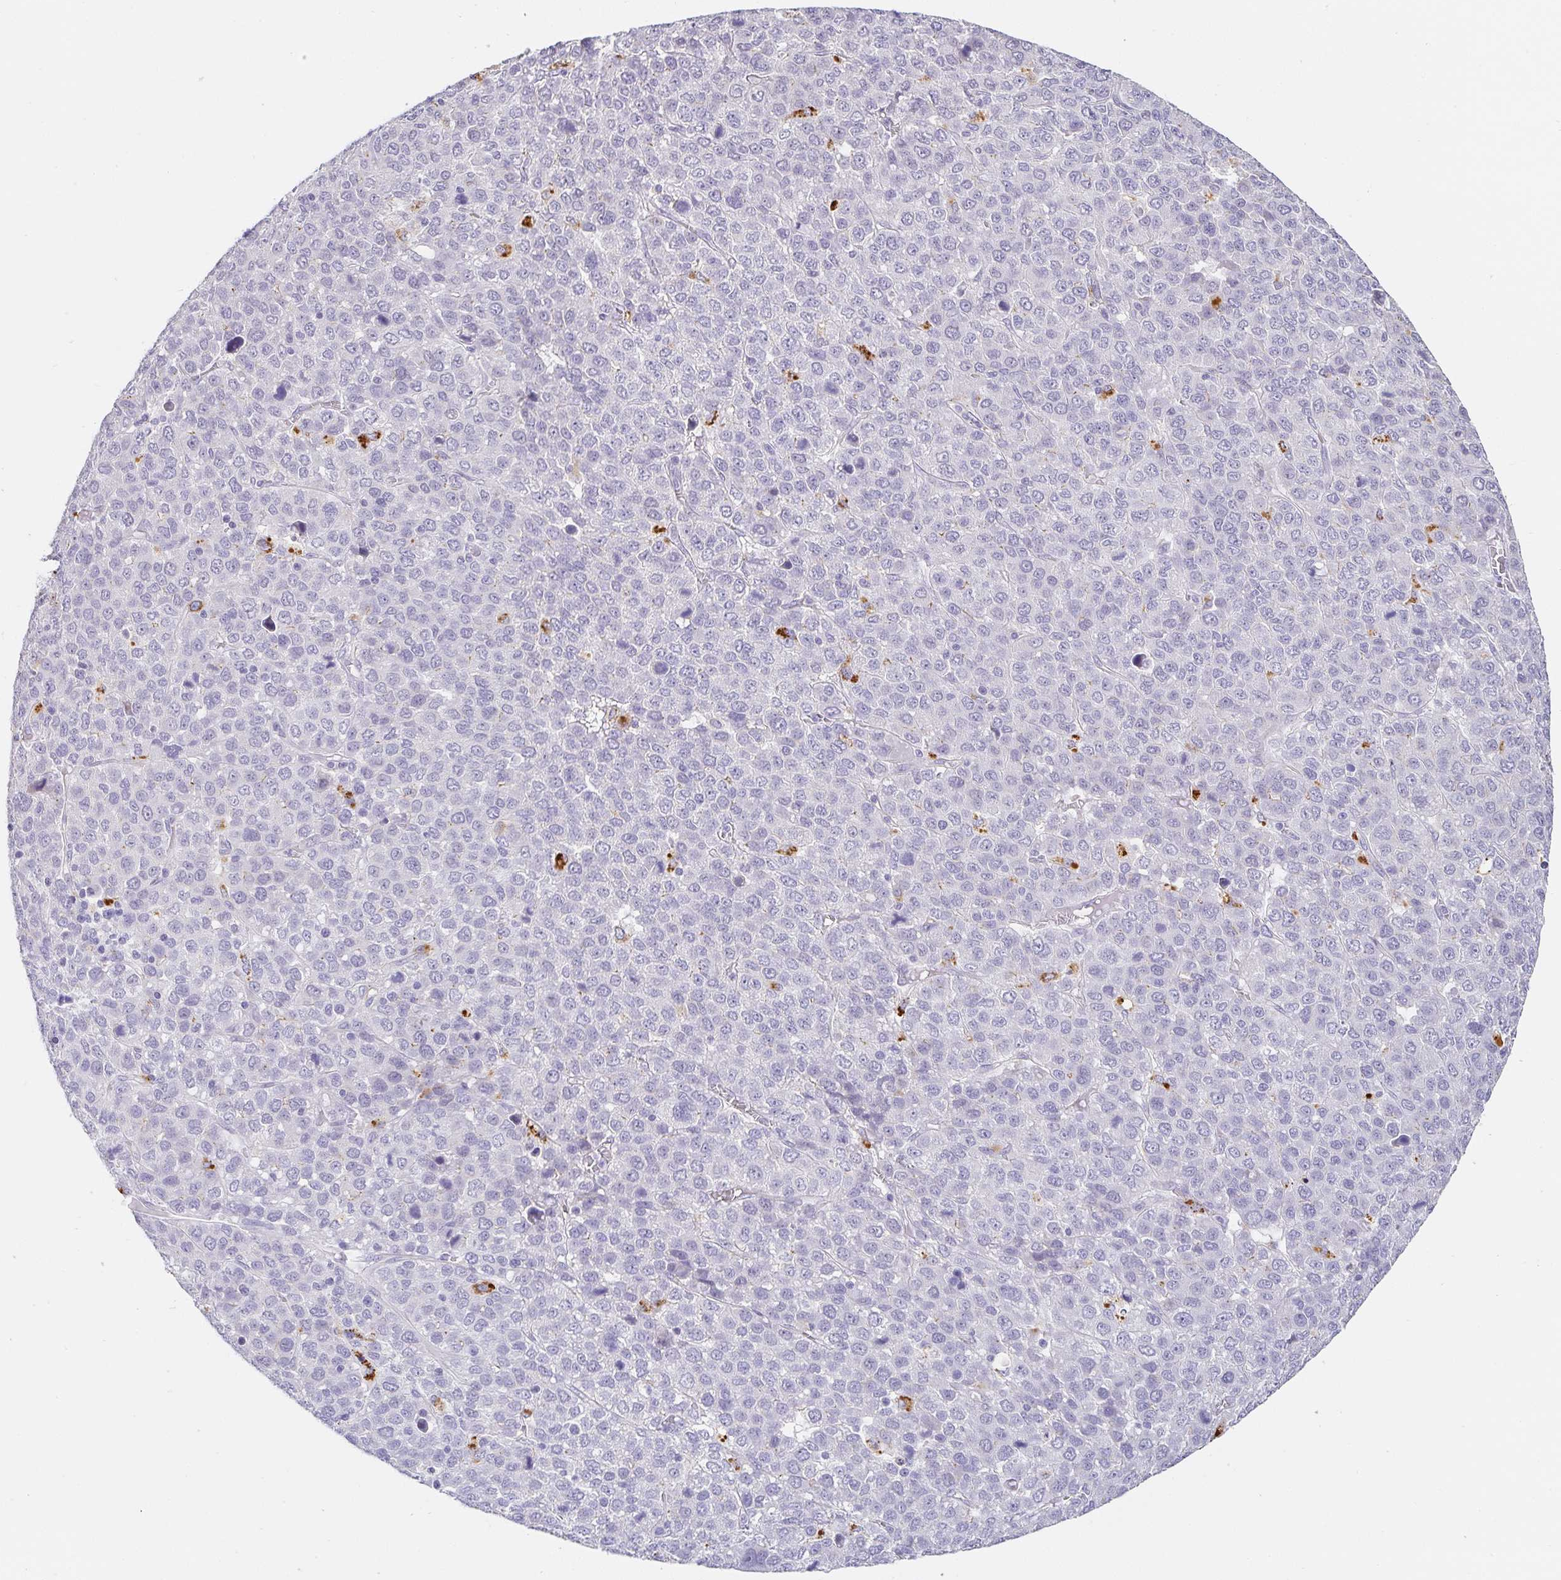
{"staining": {"intensity": "negative", "quantity": "none", "location": "none"}, "tissue": "liver cancer", "cell_type": "Tumor cells", "image_type": "cancer", "snomed": [{"axis": "morphology", "description": "Carcinoma, Hepatocellular, NOS"}, {"axis": "topography", "description": "Liver"}], "caption": "Immunohistochemistry (IHC) of human liver hepatocellular carcinoma displays no positivity in tumor cells.", "gene": "PDX1", "patient": {"sex": "male", "age": 69}}